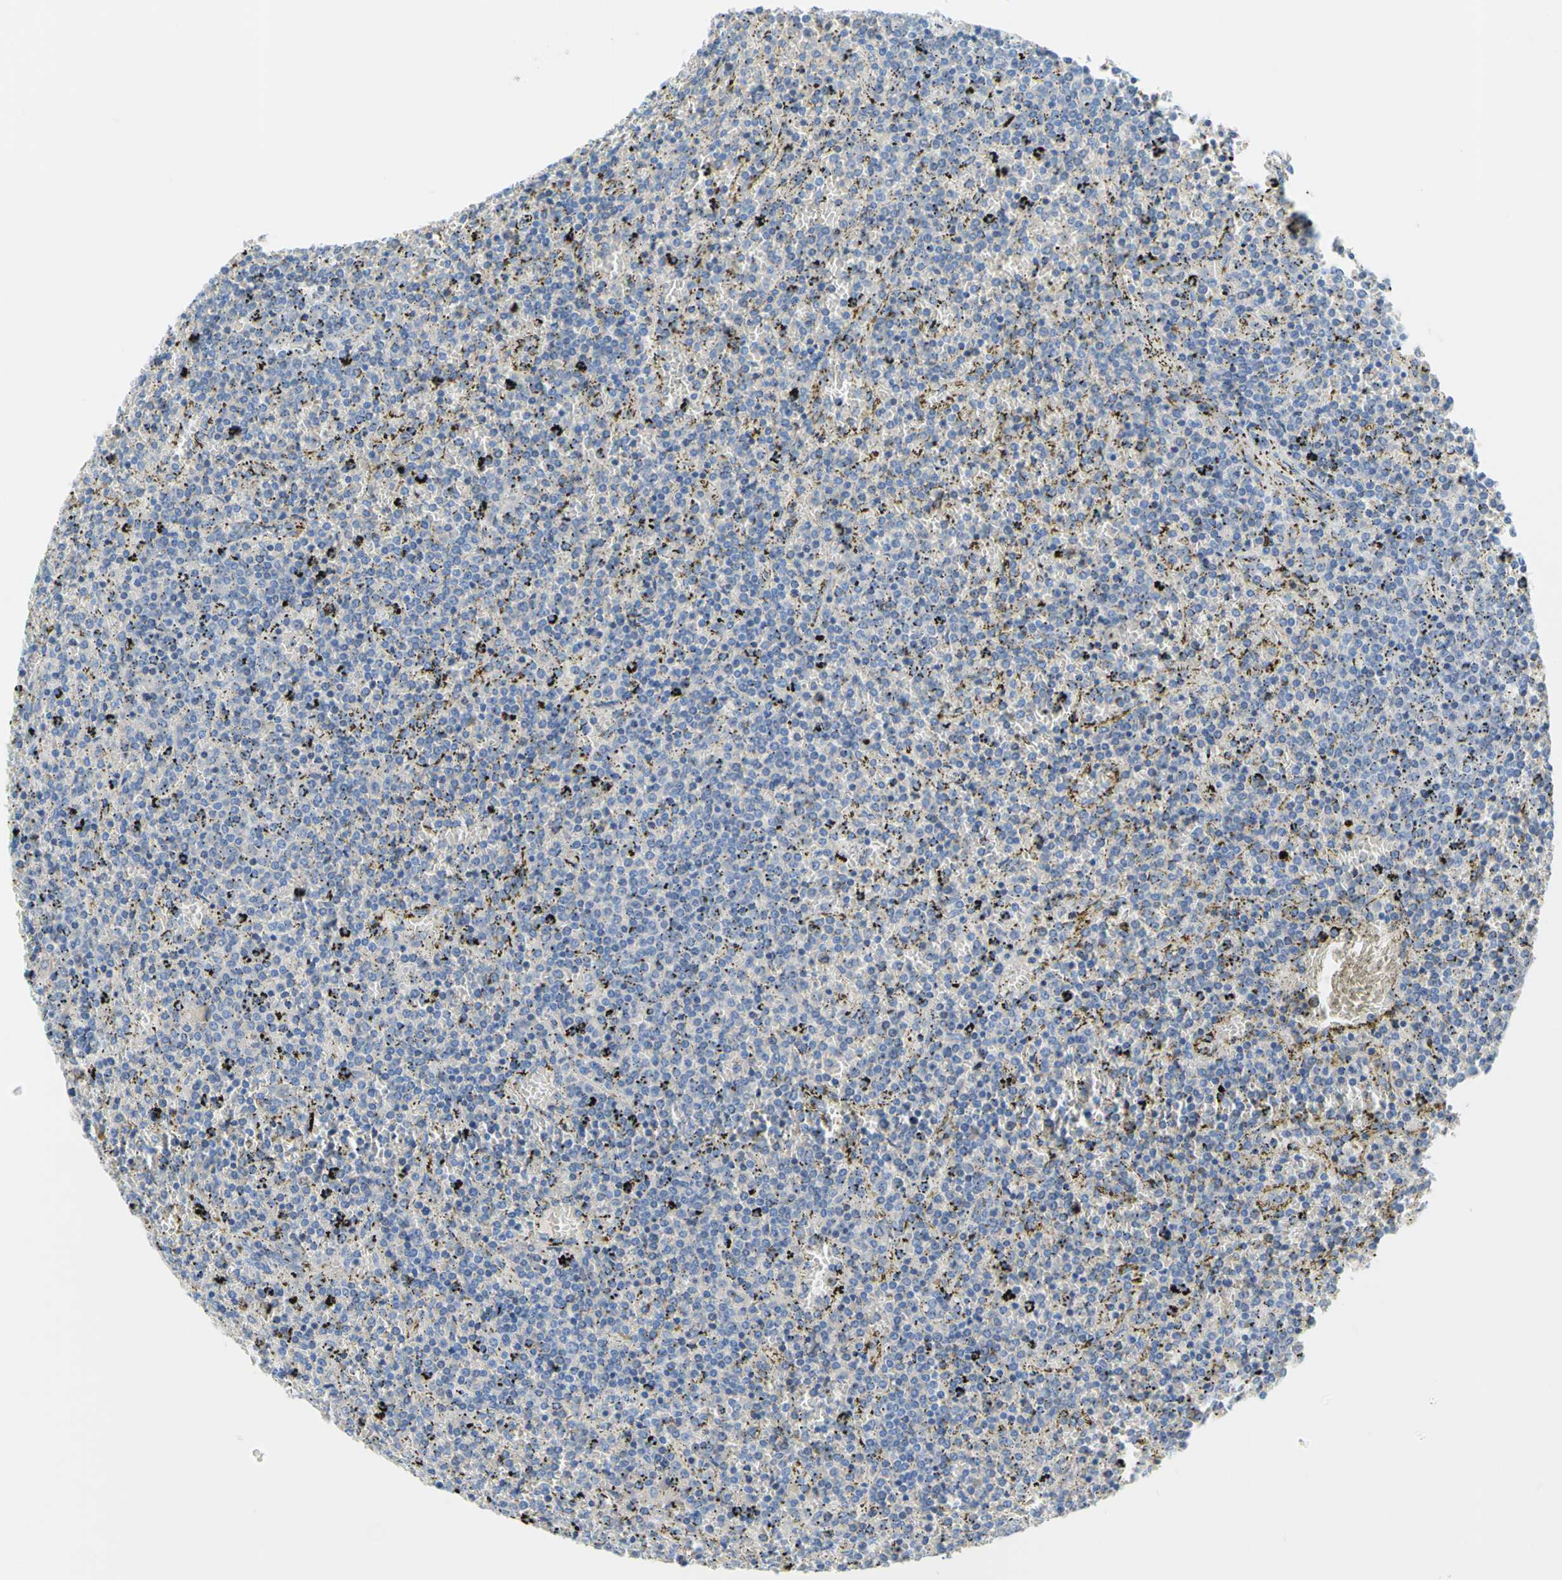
{"staining": {"intensity": "weak", "quantity": "<25%", "location": "cytoplasmic/membranous"}, "tissue": "lymphoma", "cell_type": "Tumor cells", "image_type": "cancer", "snomed": [{"axis": "morphology", "description": "Malignant lymphoma, non-Hodgkin's type, Low grade"}, {"axis": "topography", "description": "Spleen"}], "caption": "DAB (3,3'-diaminobenzidine) immunohistochemical staining of human low-grade malignant lymphoma, non-Hodgkin's type demonstrates no significant staining in tumor cells.", "gene": "TMEM59L", "patient": {"sex": "female", "age": 77}}